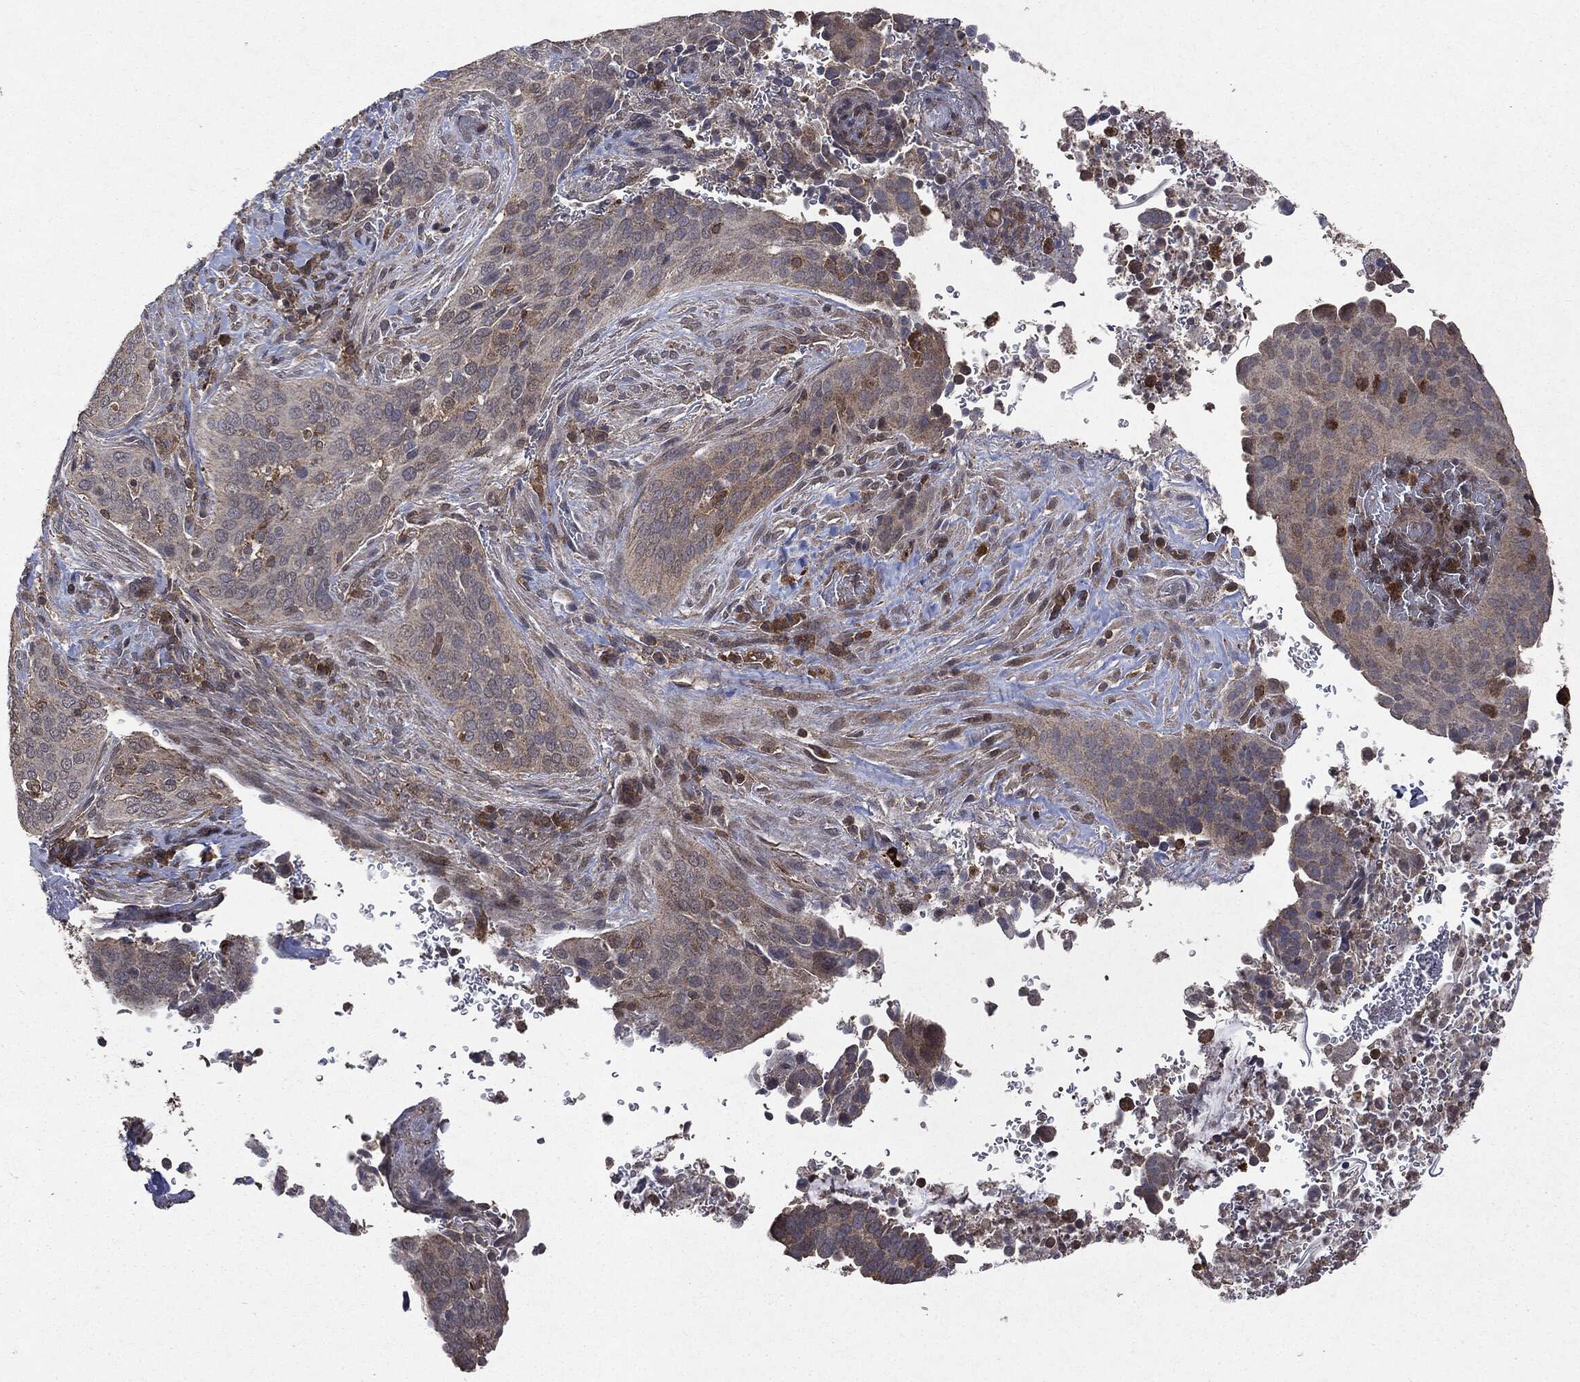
{"staining": {"intensity": "negative", "quantity": "none", "location": "none"}, "tissue": "cervical cancer", "cell_type": "Tumor cells", "image_type": "cancer", "snomed": [{"axis": "morphology", "description": "Squamous cell carcinoma, NOS"}, {"axis": "topography", "description": "Cervix"}], "caption": "Immunohistochemical staining of cervical cancer exhibits no significant positivity in tumor cells.", "gene": "PTEN", "patient": {"sex": "female", "age": 38}}